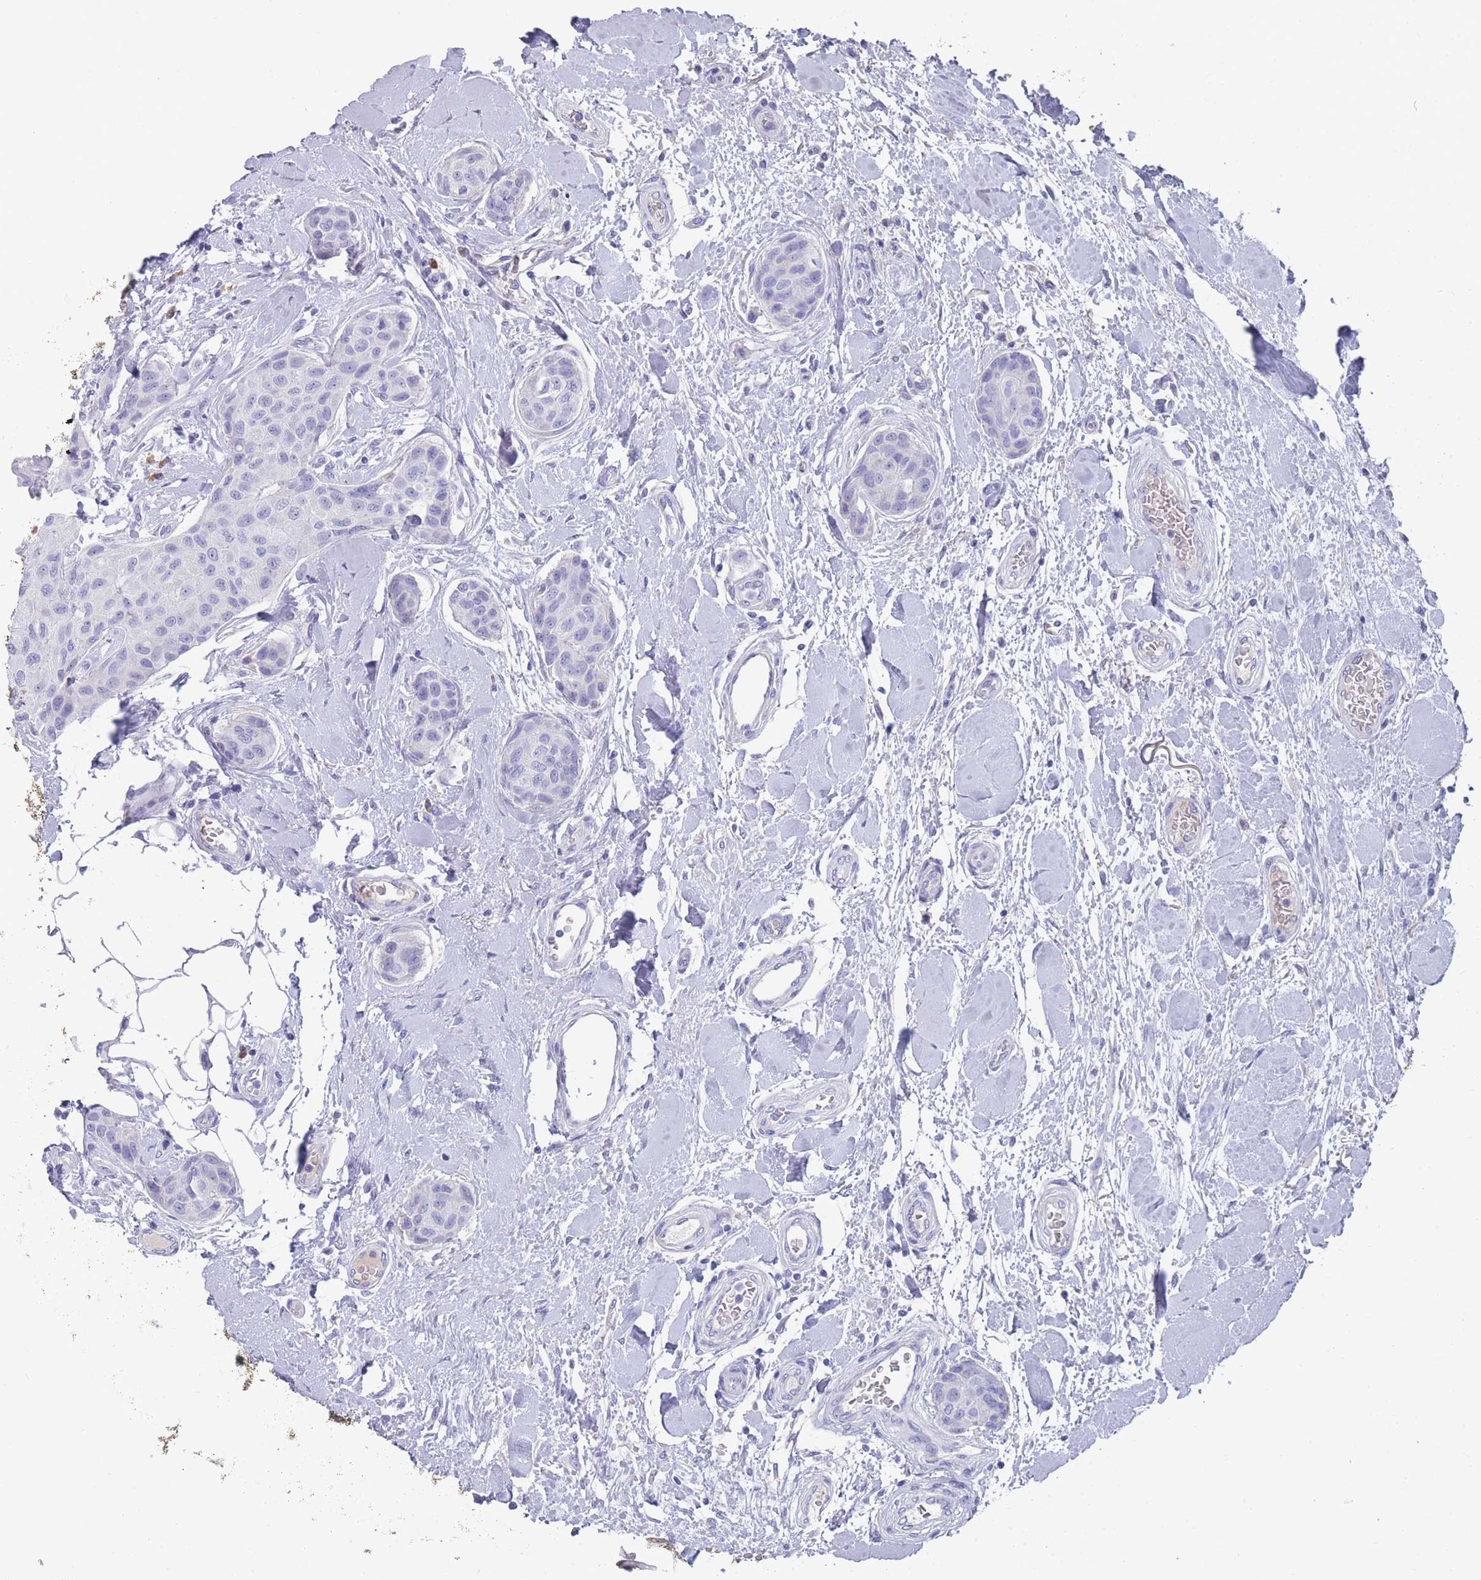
{"staining": {"intensity": "negative", "quantity": "none", "location": "none"}, "tissue": "breast cancer", "cell_type": "Tumor cells", "image_type": "cancer", "snomed": [{"axis": "morphology", "description": "Duct carcinoma"}, {"axis": "topography", "description": "Breast"}, {"axis": "topography", "description": "Lymph node"}], "caption": "Immunohistochemistry (IHC) micrograph of human breast cancer stained for a protein (brown), which displays no expression in tumor cells. Nuclei are stained in blue.", "gene": "ST8SIA5", "patient": {"sex": "female", "age": 80}}